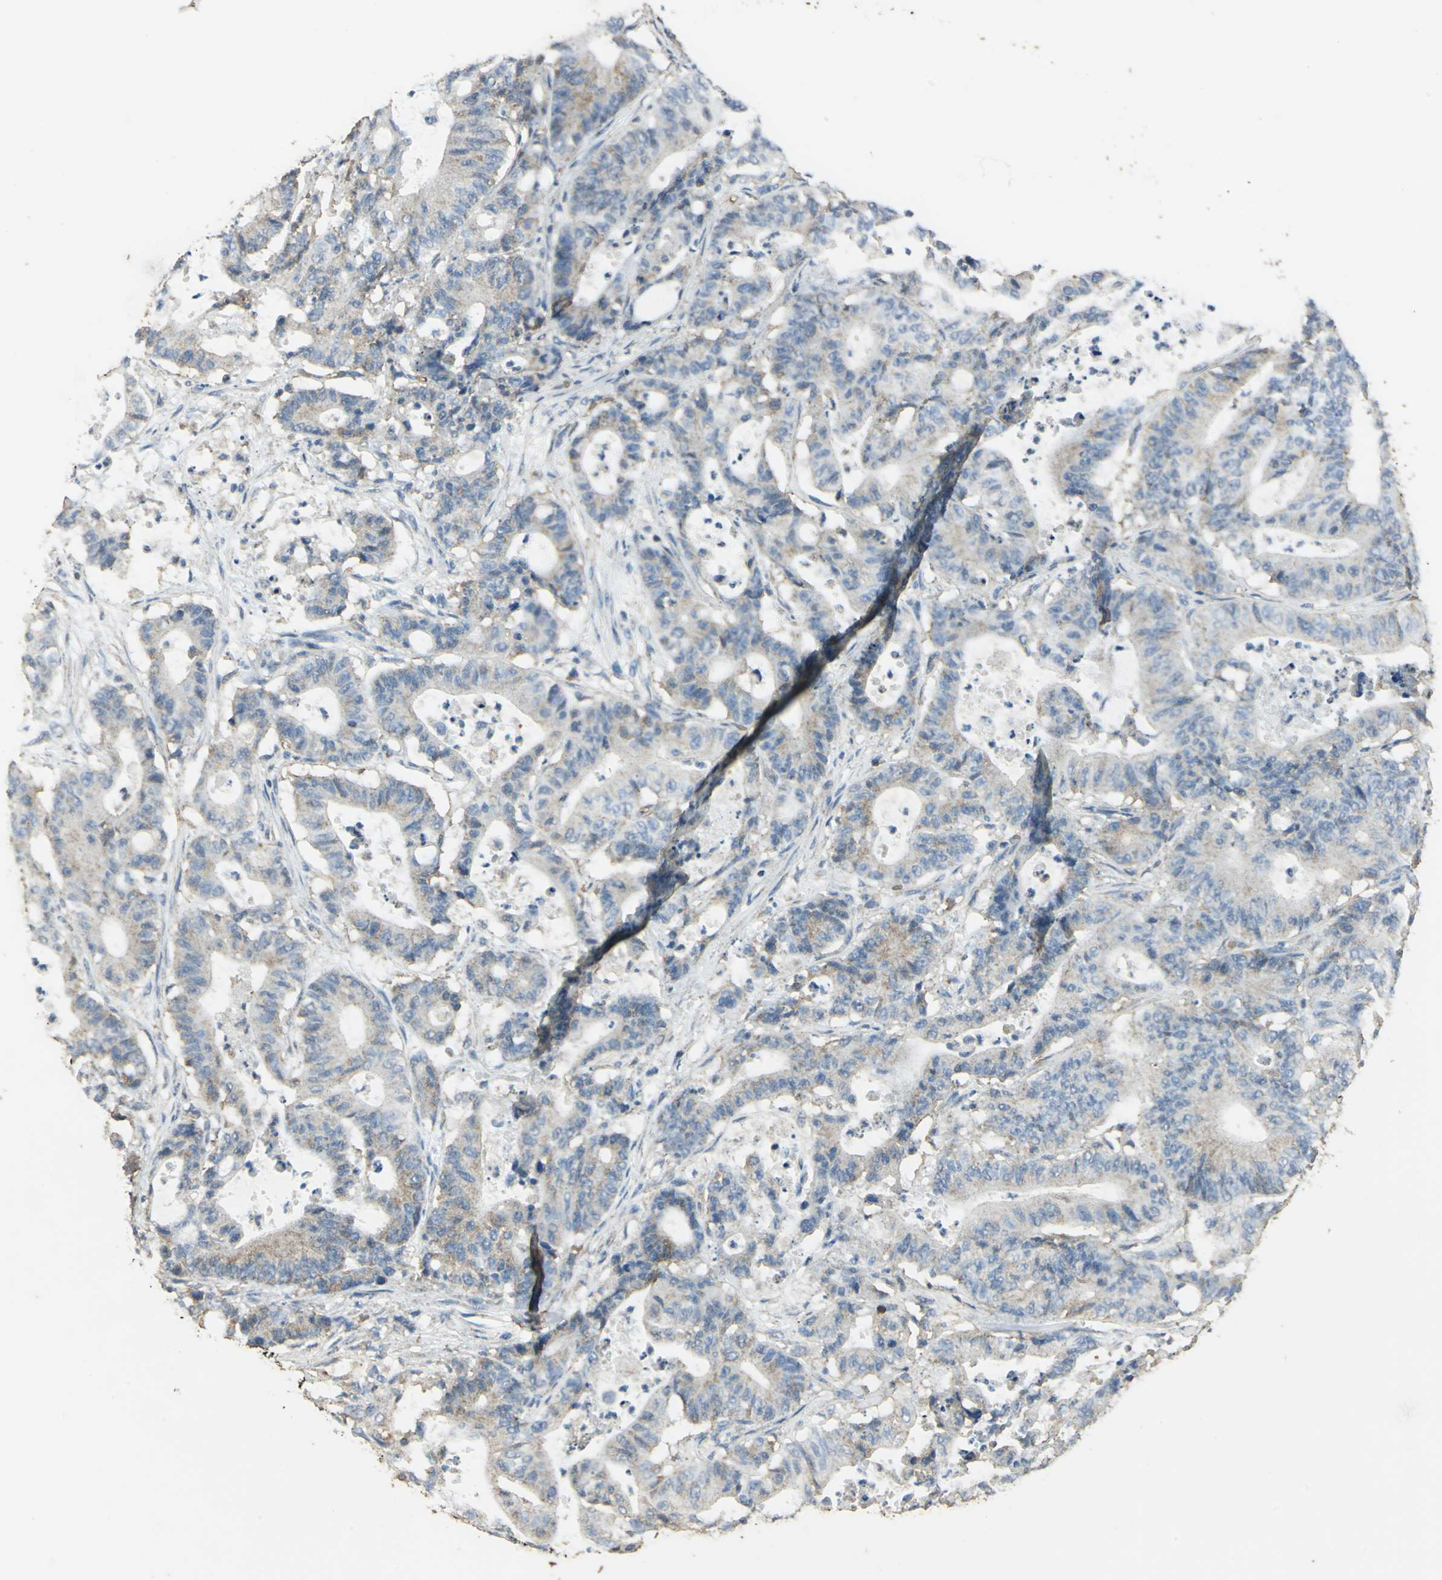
{"staining": {"intensity": "weak", "quantity": "25%-75%", "location": "cytoplasmic/membranous"}, "tissue": "colorectal cancer", "cell_type": "Tumor cells", "image_type": "cancer", "snomed": [{"axis": "morphology", "description": "Adenocarcinoma, NOS"}, {"axis": "topography", "description": "Colon"}], "caption": "About 25%-75% of tumor cells in human colorectal cancer (adenocarcinoma) display weak cytoplasmic/membranous protein staining as visualized by brown immunohistochemical staining.", "gene": "TRAPPC2", "patient": {"sex": "female", "age": 84}}